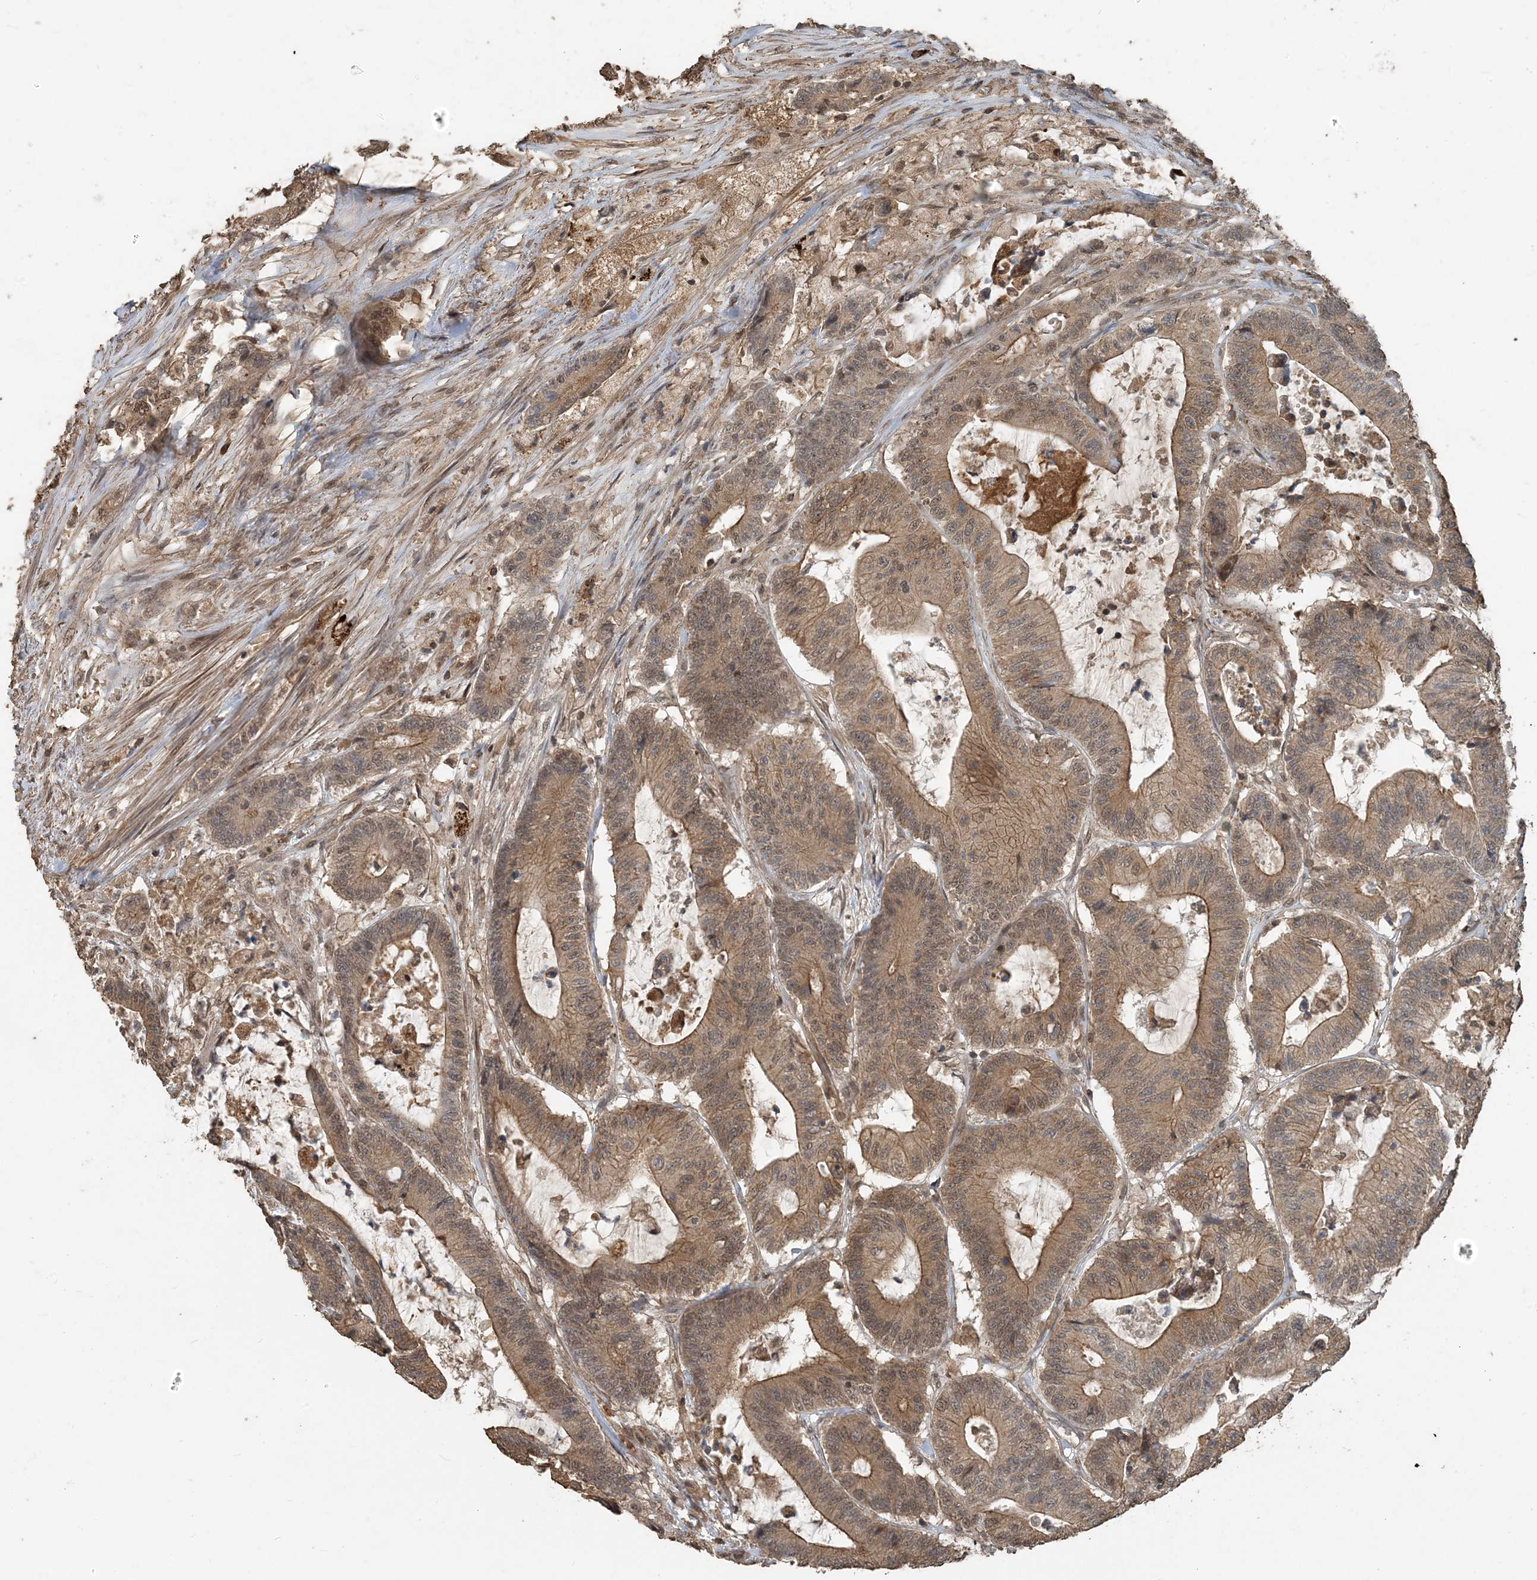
{"staining": {"intensity": "moderate", "quantity": ">75%", "location": "cytoplasmic/membranous"}, "tissue": "colorectal cancer", "cell_type": "Tumor cells", "image_type": "cancer", "snomed": [{"axis": "morphology", "description": "Adenocarcinoma, NOS"}, {"axis": "topography", "description": "Colon"}], "caption": "Human adenocarcinoma (colorectal) stained with a protein marker displays moderate staining in tumor cells.", "gene": "ZC3H12A", "patient": {"sex": "female", "age": 84}}